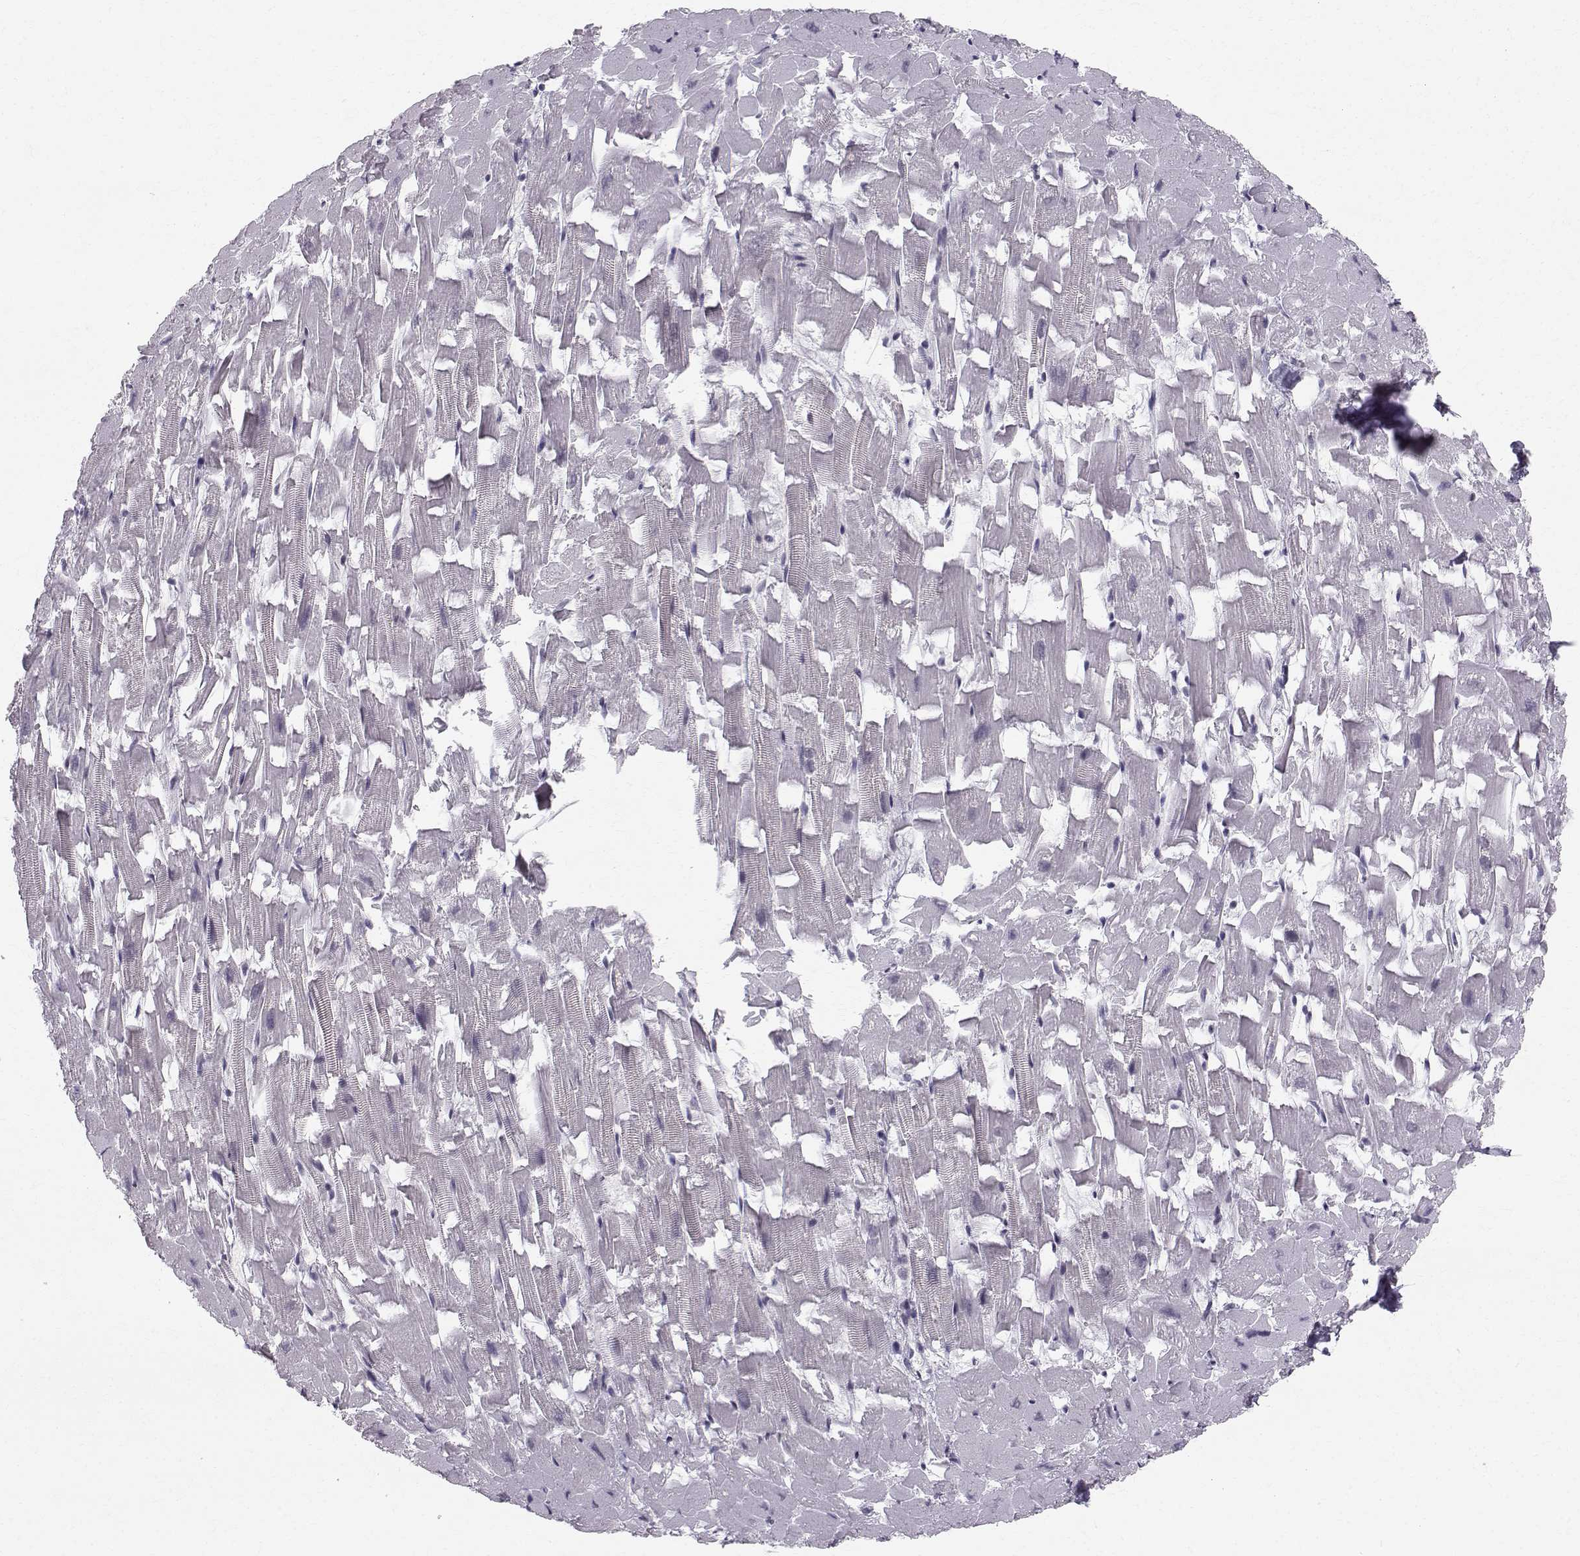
{"staining": {"intensity": "moderate", "quantity": "<25%", "location": "nuclear"}, "tissue": "heart muscle", "cell_type": "Cardiomyocytes", "image_type": "normal", "snomed": [{"axis": "morphology", "description": "Normal tissue, NOS"}, {"axis": "topography", "description": "Heart"}], "caption": "Cardiomyocytes show moderate nuclear positivity in approximately <25% of cells in benign heart muscle.", "gene": "RPP38", "patient": {"sex": "female", "age": 64}}